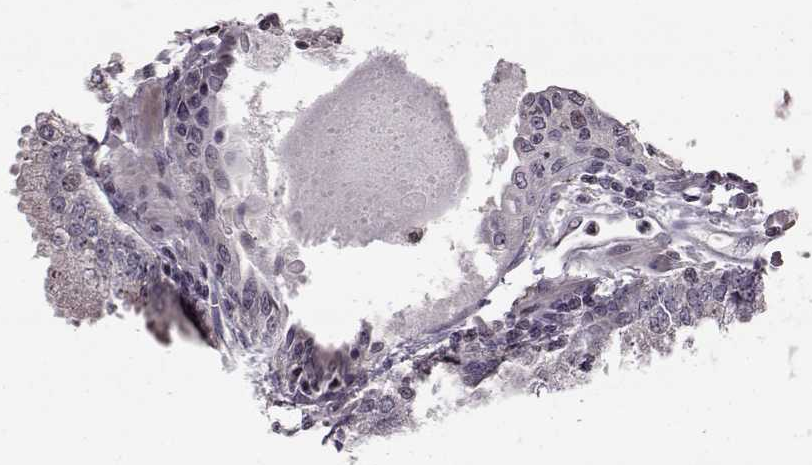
{"staining": {"intensity": "negative", "quantity": "none", "location": "none"}, "tissue": "prostate cancer", "cell_type": "Tumor cells", "image_type": "cancer", "snomed": [{"axis": "morphology", "description": "Normal tissue, NOS"}, {"axis": "morphology", "description": "Adenocarcinoma, High grade"}, {"axis": "topography", "description": "Prostate"}], "caption": "DAB (3,3'-diaminobenzidine) immunohistochemical staining of human prostate adenocarcinoma (high-grade) shows no significant expression in tumor cells.", "gene": "FSHB", "patient": {"sex": "male", "age": 83}}